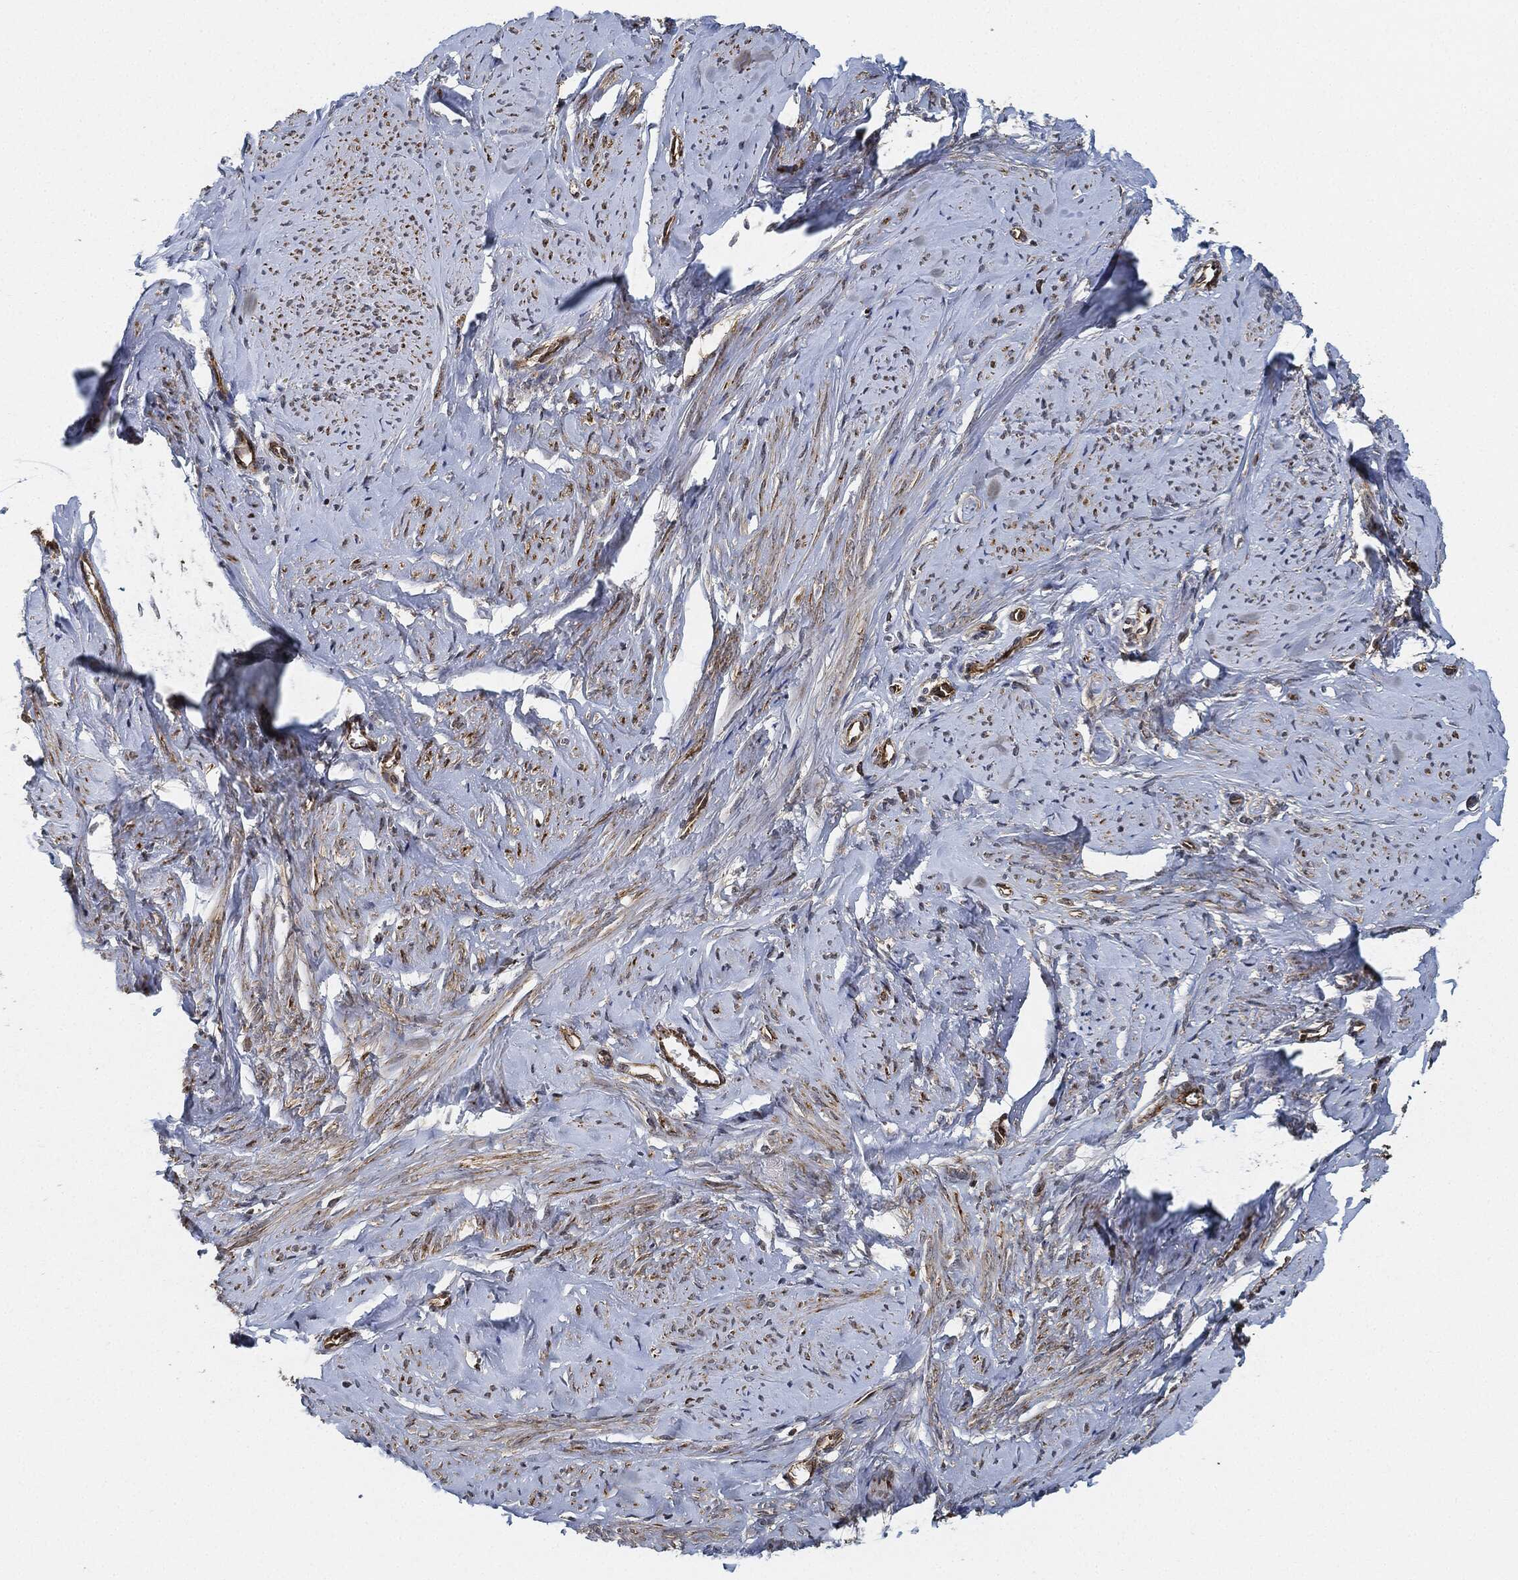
{"staining": {"intensity": "moderate", "quantity": "25%-75%", "location": "cytoplasmic/membranous"}, "tissue": "smooth muscle", "cell_type": "Smooth muscle cells", "image_type": "normal", "snomed": [{"axis": "morphology", "description": "Normal tissue, NOS"}, {"axis": "topography", "description": "Smooth muscle"}], "caption": "Protein staining by immunohistochemistry (IHC) reveals moderate cytoplasmic/membranous positivity in about 25%-75% of smooth muscle cells in benign smooth muscle.", "gene": "MAP3K3", "patient": {"sex": "female", "age": 48}}